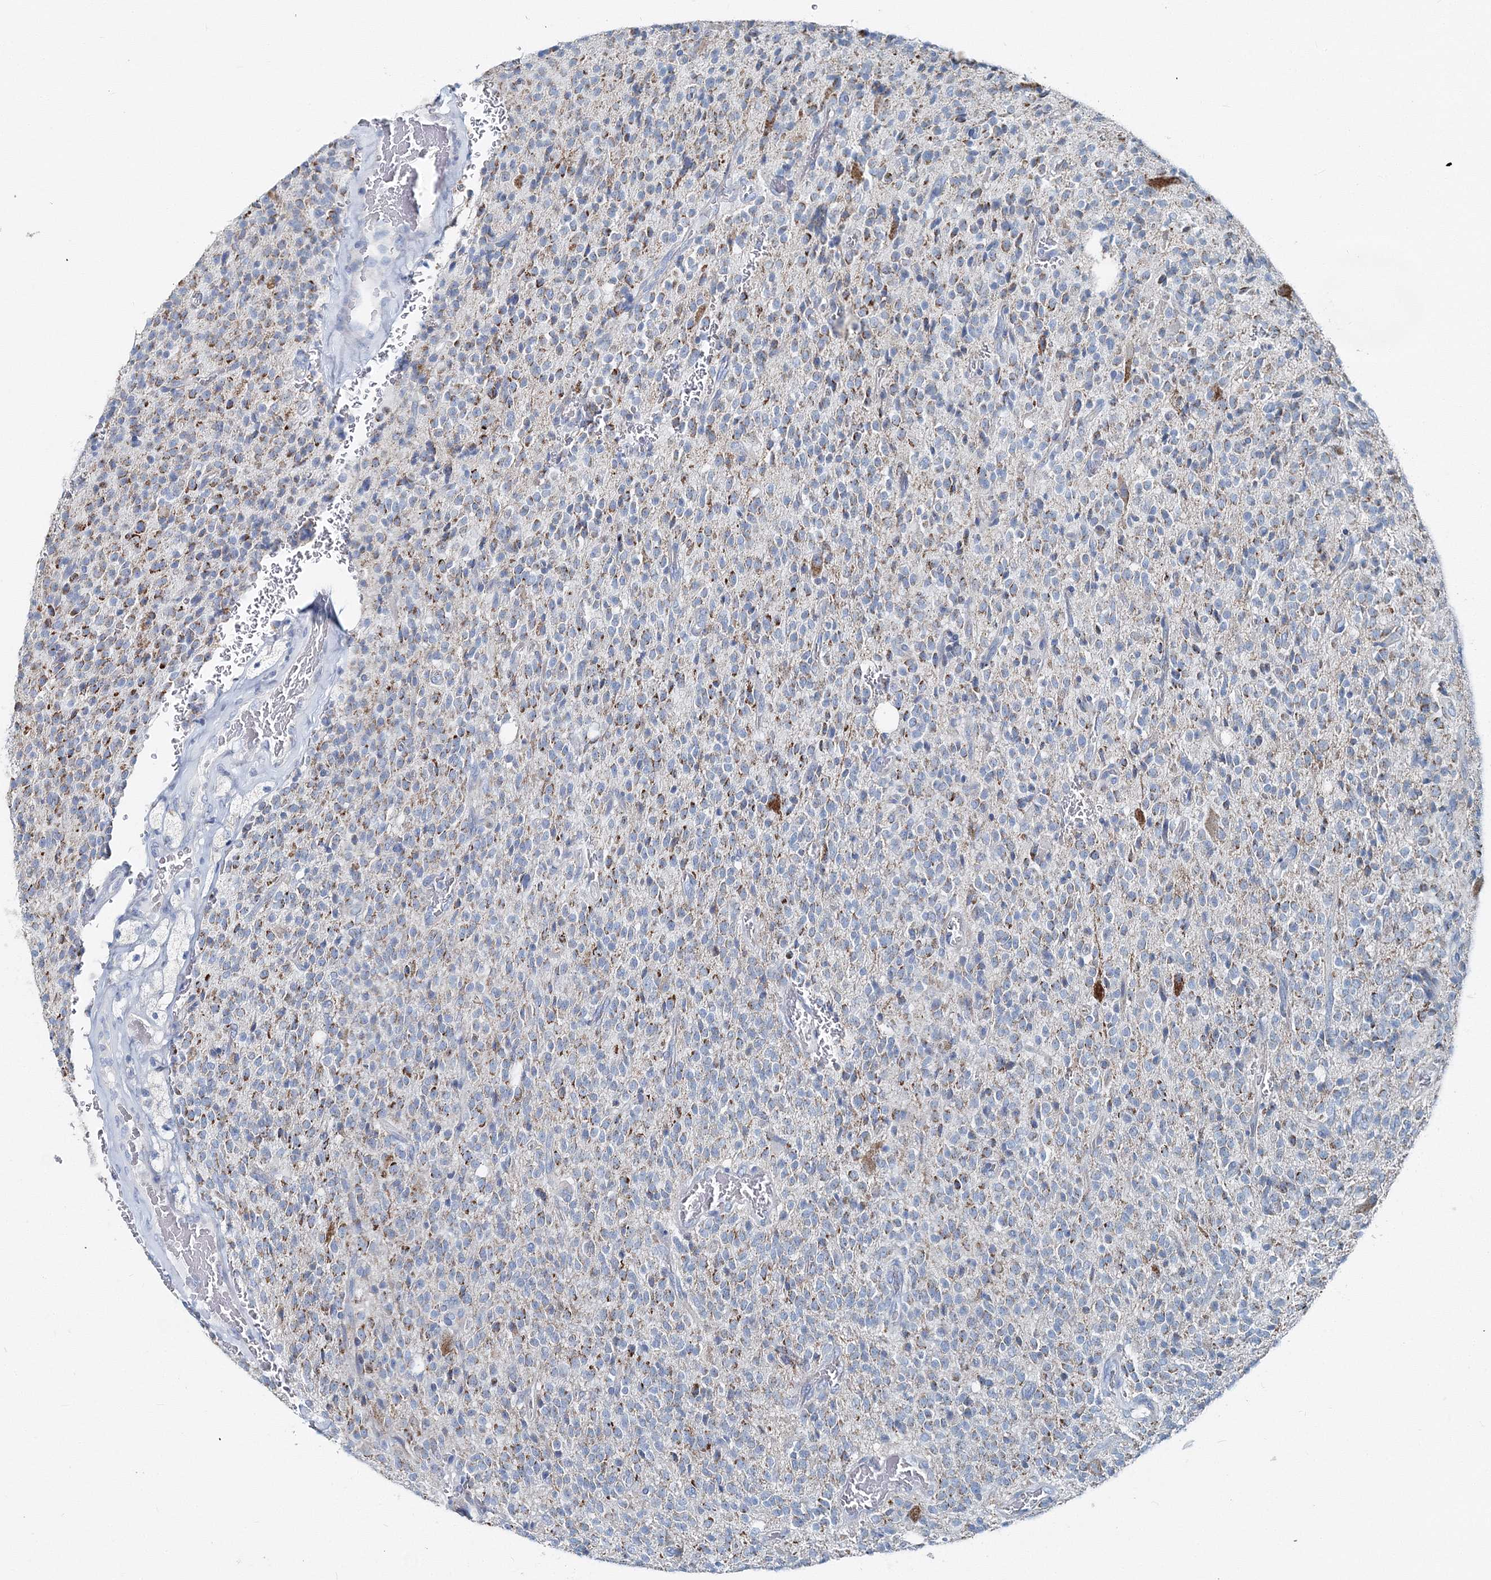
{"staining": {"intensity": "moderate", "quantity": "<25%", "location": "cytoplasmic/membranous"}, "tissue": "glioma", "cell_type": "Tumor cells", "image_type": "cancer", "snomed": [{"axis": "morphology", "description": "Glioma, malignant, High grade"}, {"axis": "topography", "description": "Brain"}], "caption": "Protein expression analysis of human glioma reveals moderate cytoplasmic/membranous staining in approximately <25% of tumor cells. The protein is stained brown, and the nuclei are stained in blue (DAB (3,3'-diaminobenzidine) IHC with brightfield microscopy, high magnification).", "gene": "GABARAPL2", "patient": {"sex": "male", "age": 34}}